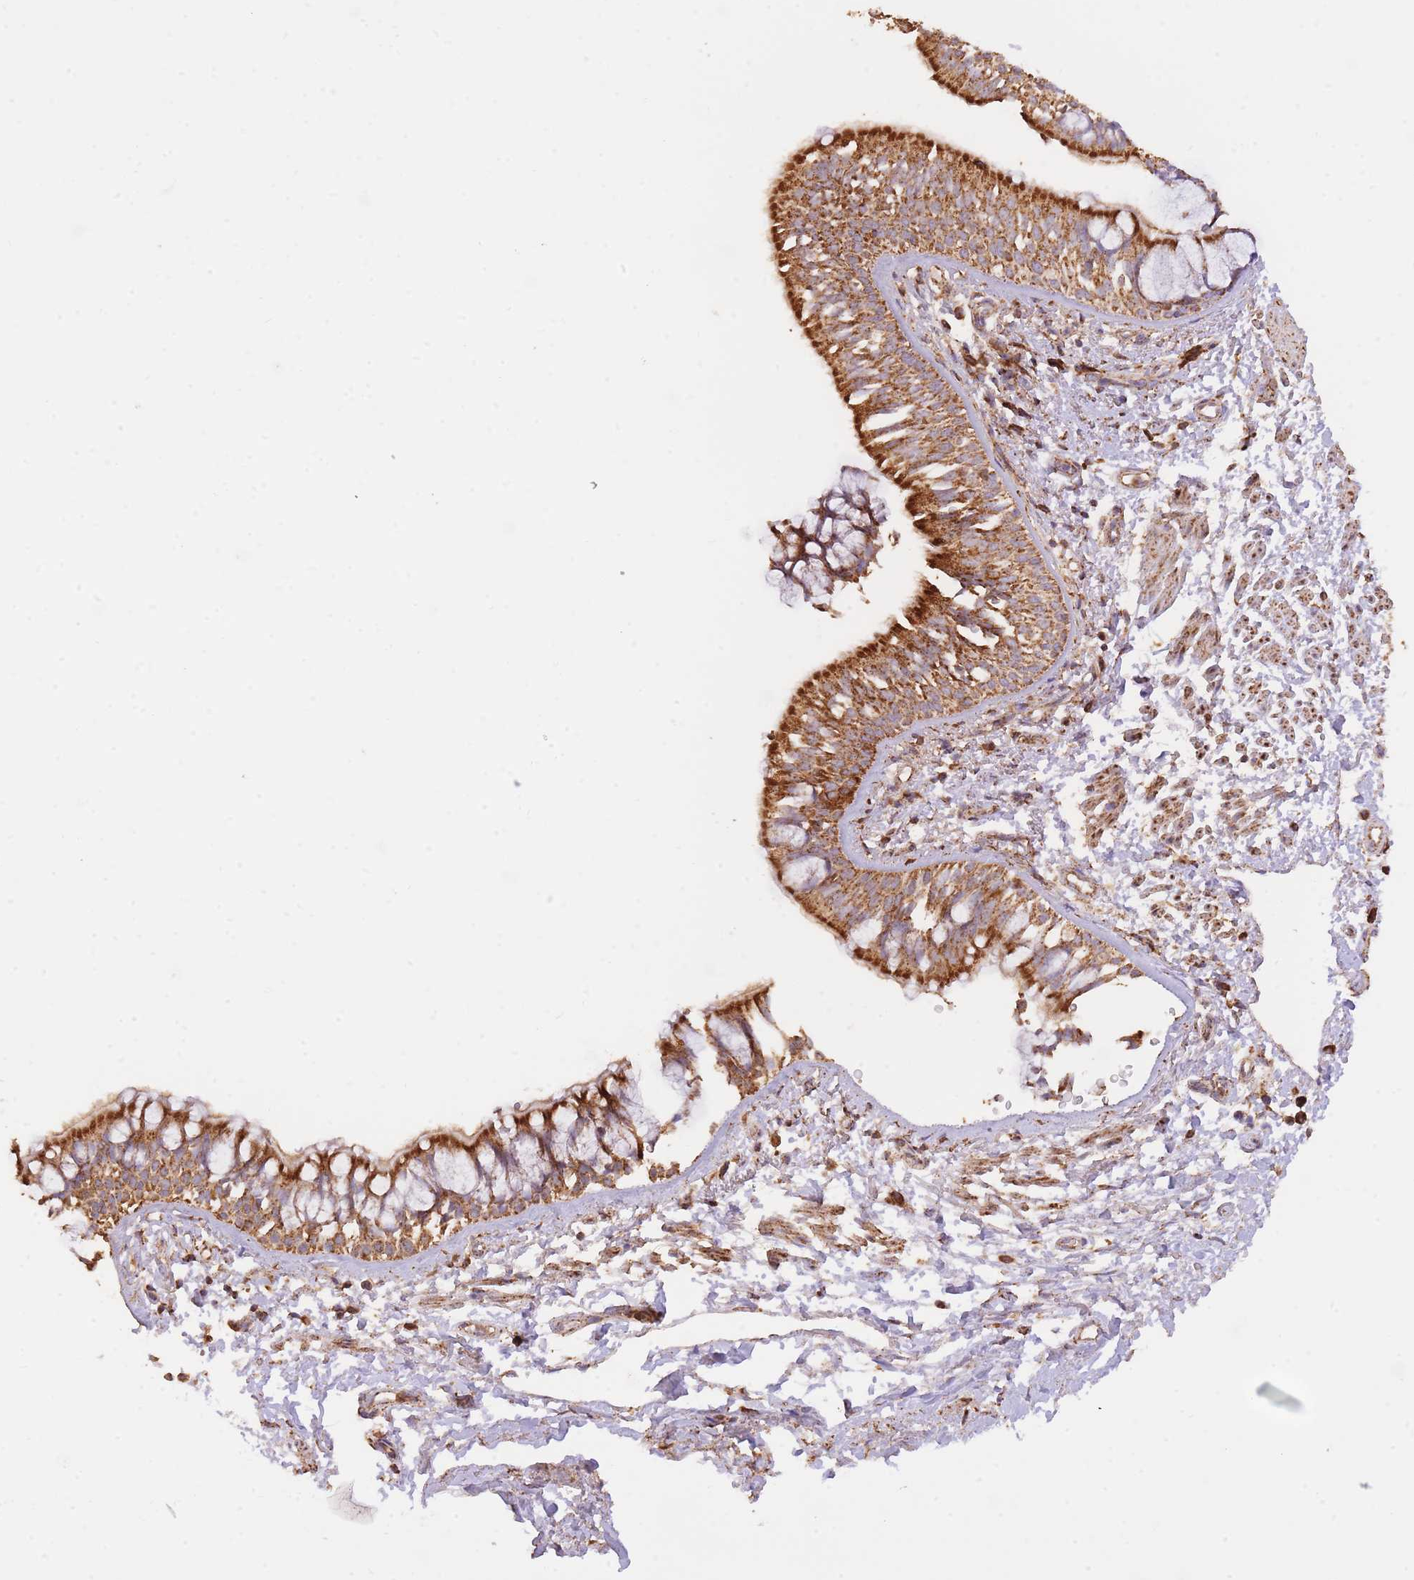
{"staining": {"intensity": "strong", "quantity": ">75%", "location": "cytoplasmic/membranous"}, "tissue": "bronchus", "cell_type": "Respiratory epithelial cells", "image_type": "normal", "snomed": [{"axis": "morphology", "description": "Normal tissue, NOS"}, {"axis": "topography", "description": "Lymph node"}, {"axis": "topography", "description": "Cartilage tissue"}, {"axis": "topography", "description": "Bronchus"}], "caption": "Approximately >75% of respiratory epithelial cells in unremarkable bronchus exhibit strong cytoplasmic/membranous protein staining as visualized by brown immunohistochemical staining.", "gene": "PREP", "patient": {"sex": "female", "age": 70}}